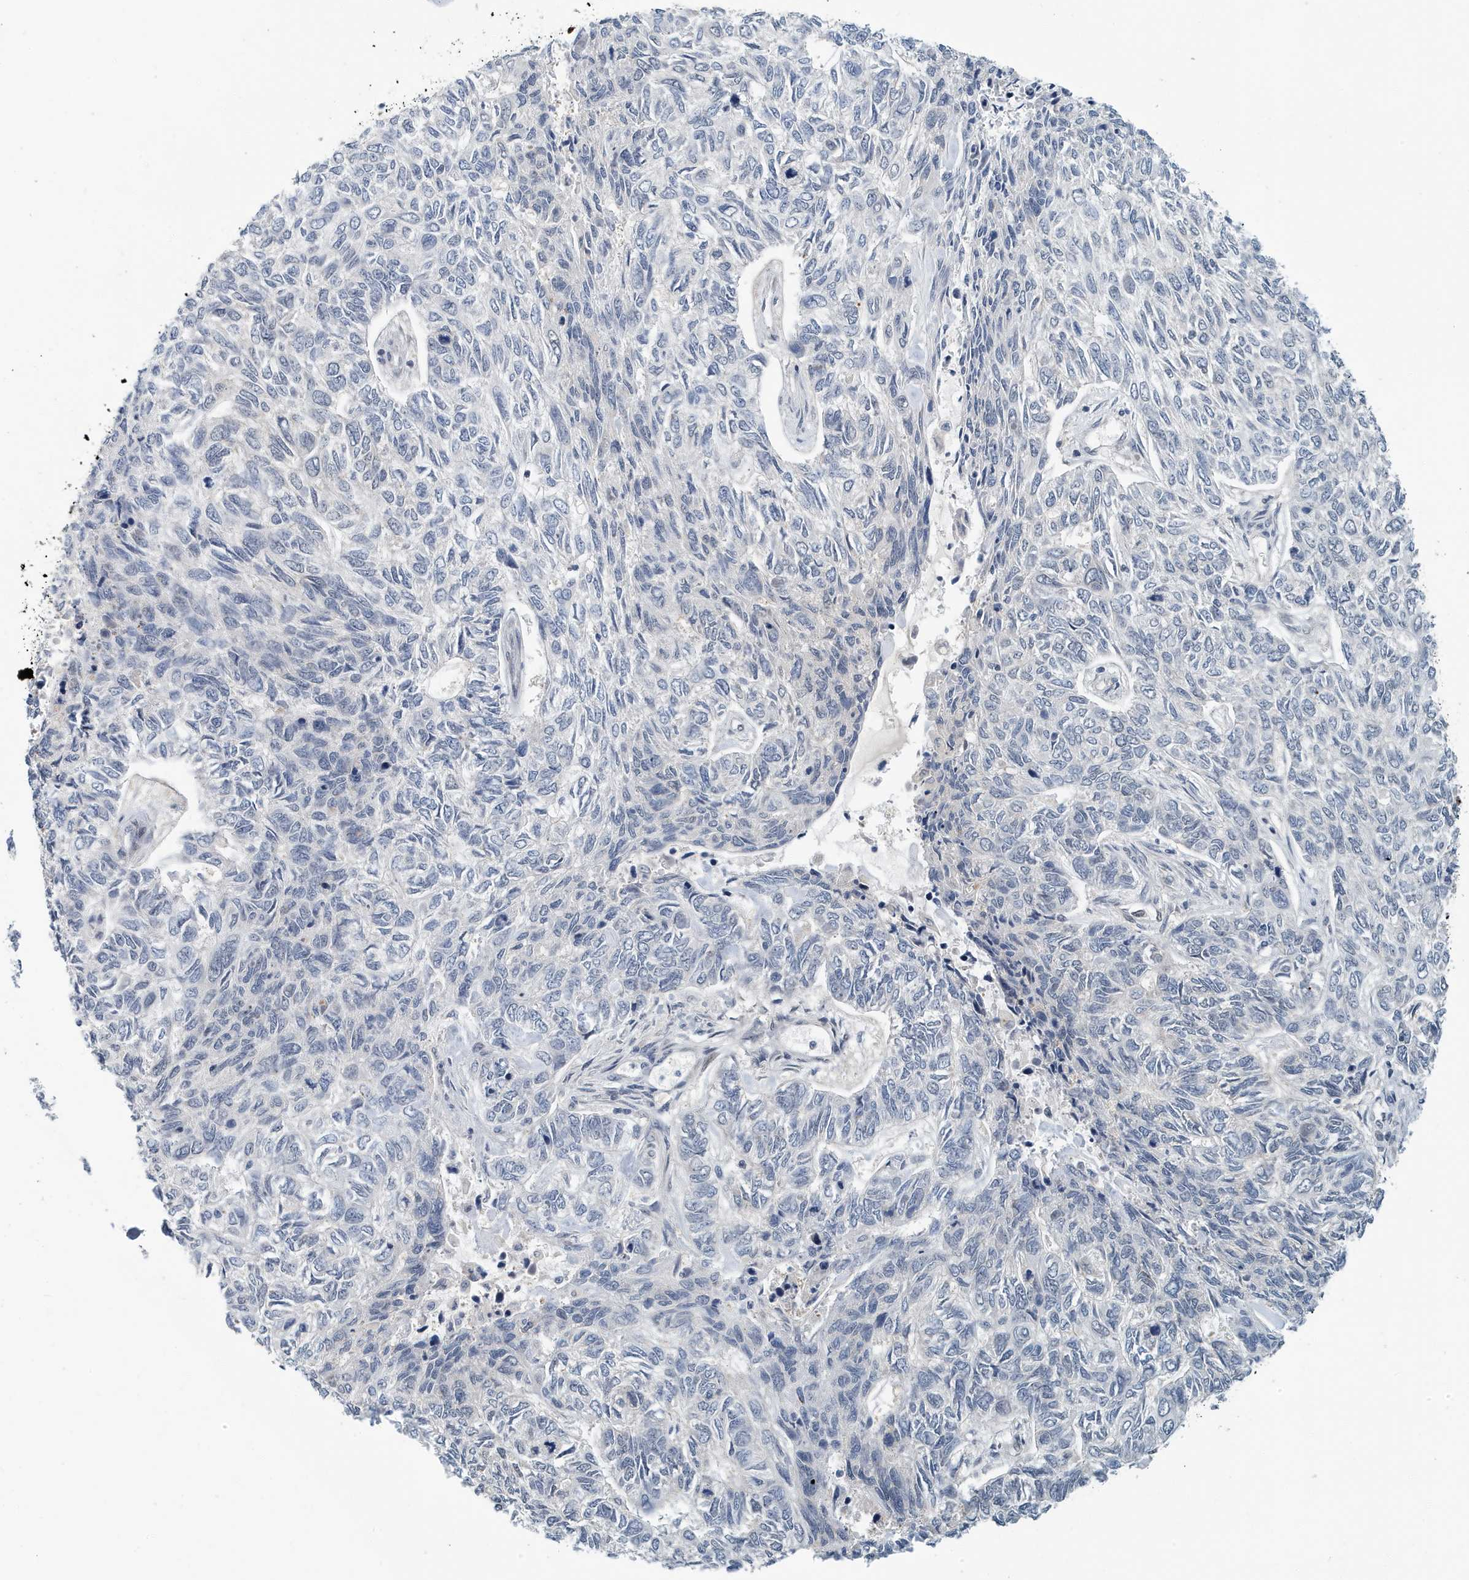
{"staining": {"intensity": "negative", "quantity": "none", "location": "none"}, "tissue": "skin cancer", "cell_type": "Tumor cells", "image_type": "cancer", "snomed": [{"axis": "morphology", "description": "Basal cell carcinoma"}, {"axis": "topography", "description": "Skin"}], "caption": "Immunohistochemical staining of skin cancer shows no significant staining in tumor cells.", "gene": "KIF15", "patient": {"sex": "female", "age": 65}}